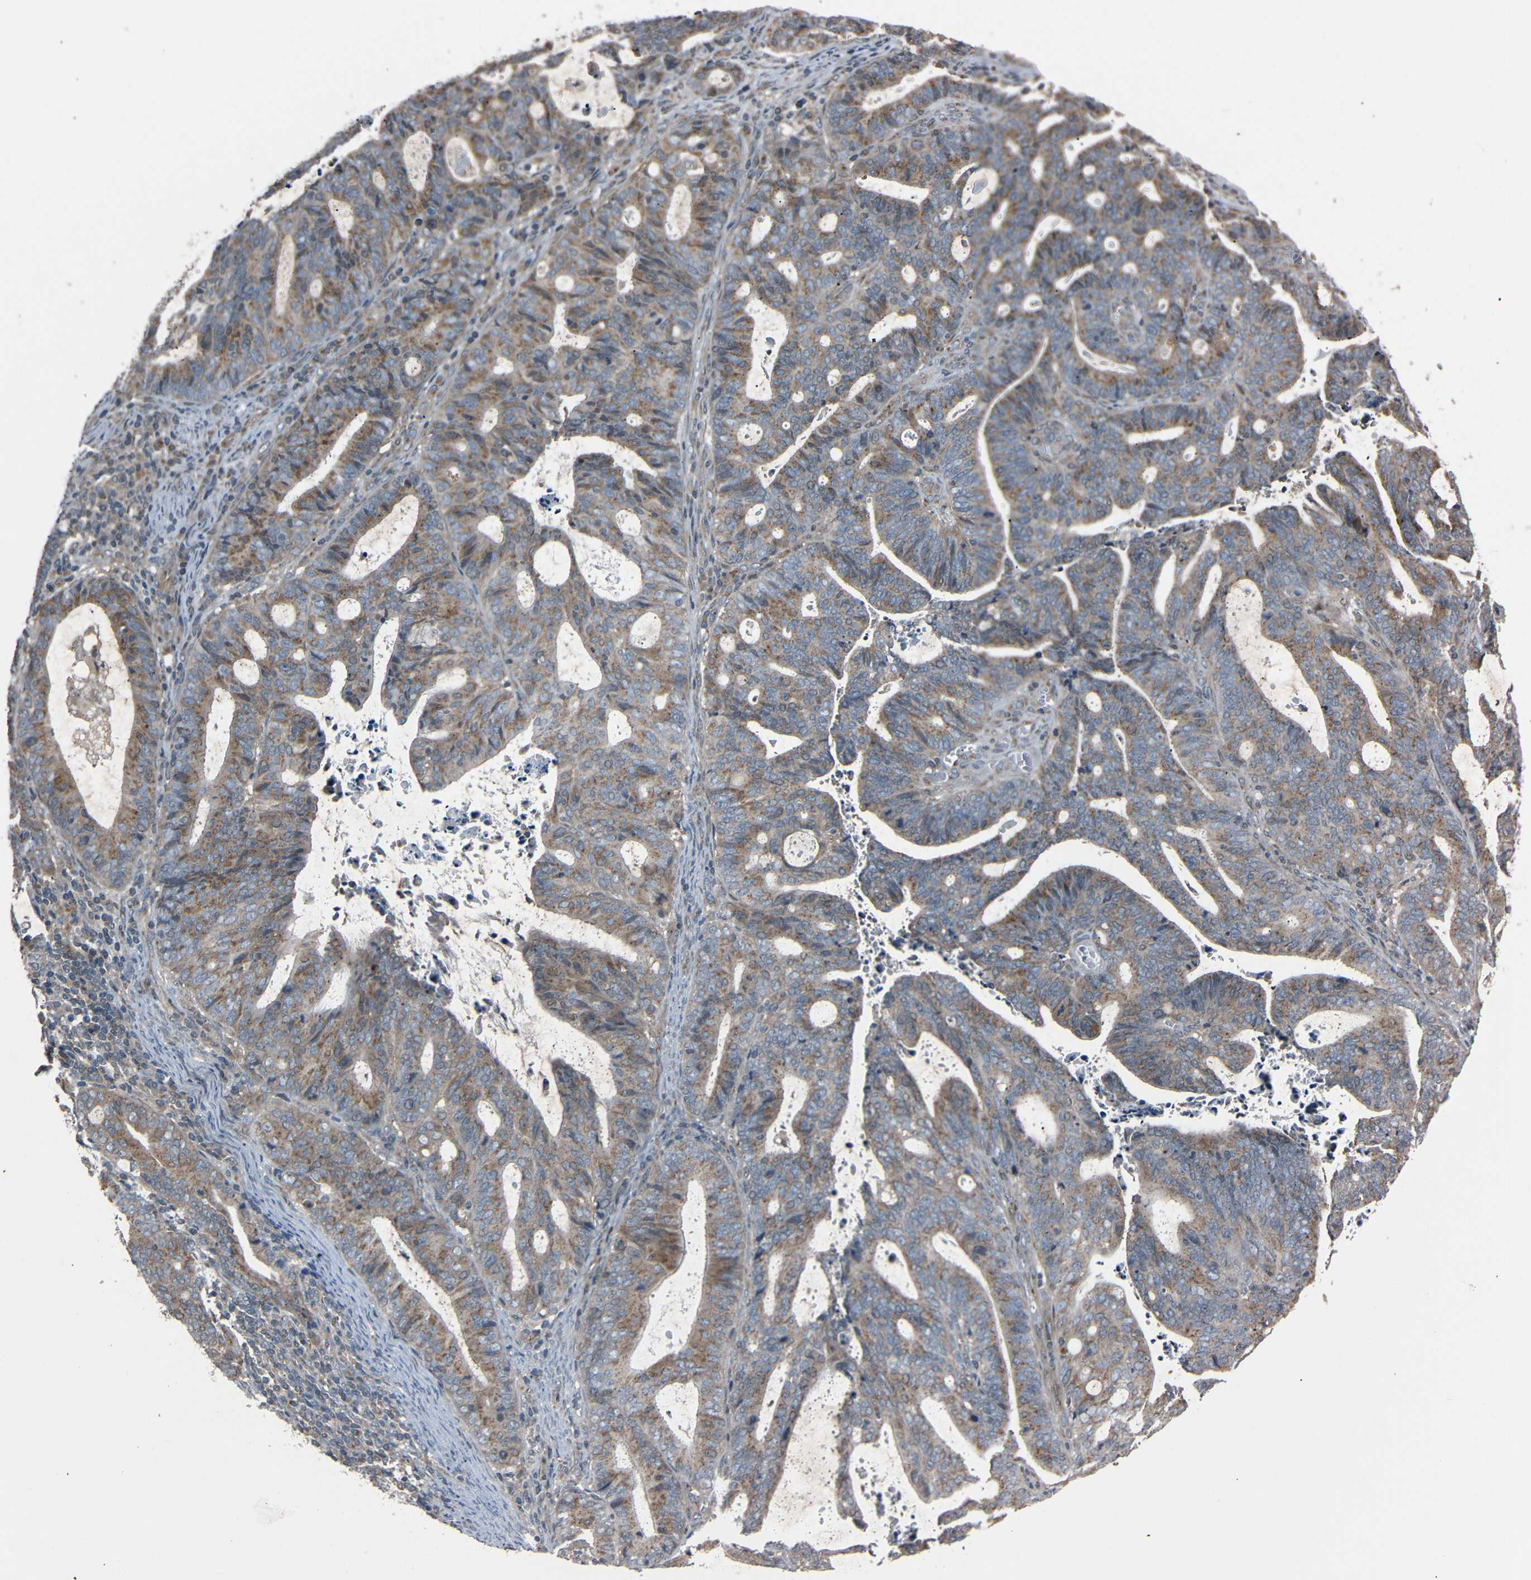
{"staining": {"intensity": "moderate", "quantity": "25%-75%", "location": "cytoplasmic/membranous"}, "tissue": "endometrial cancer", "cell_type": "Tumor cells", "image_type": "cancer", "snomed": [{"axis": "morphology", "description": "Adenocarcinoma, NOS"}, {"axis": "topography", "description": "Uterus"}], "caption": "Adenocarcinoma (endometrial) stained for a protein shows moderate cytoplasmic/membranous positivity in tumor cells. (DAB IHC with brightfield microscopy, high magnification).", "gene": "AKAP9", "patient": {"sex": "female", "age": 83}}